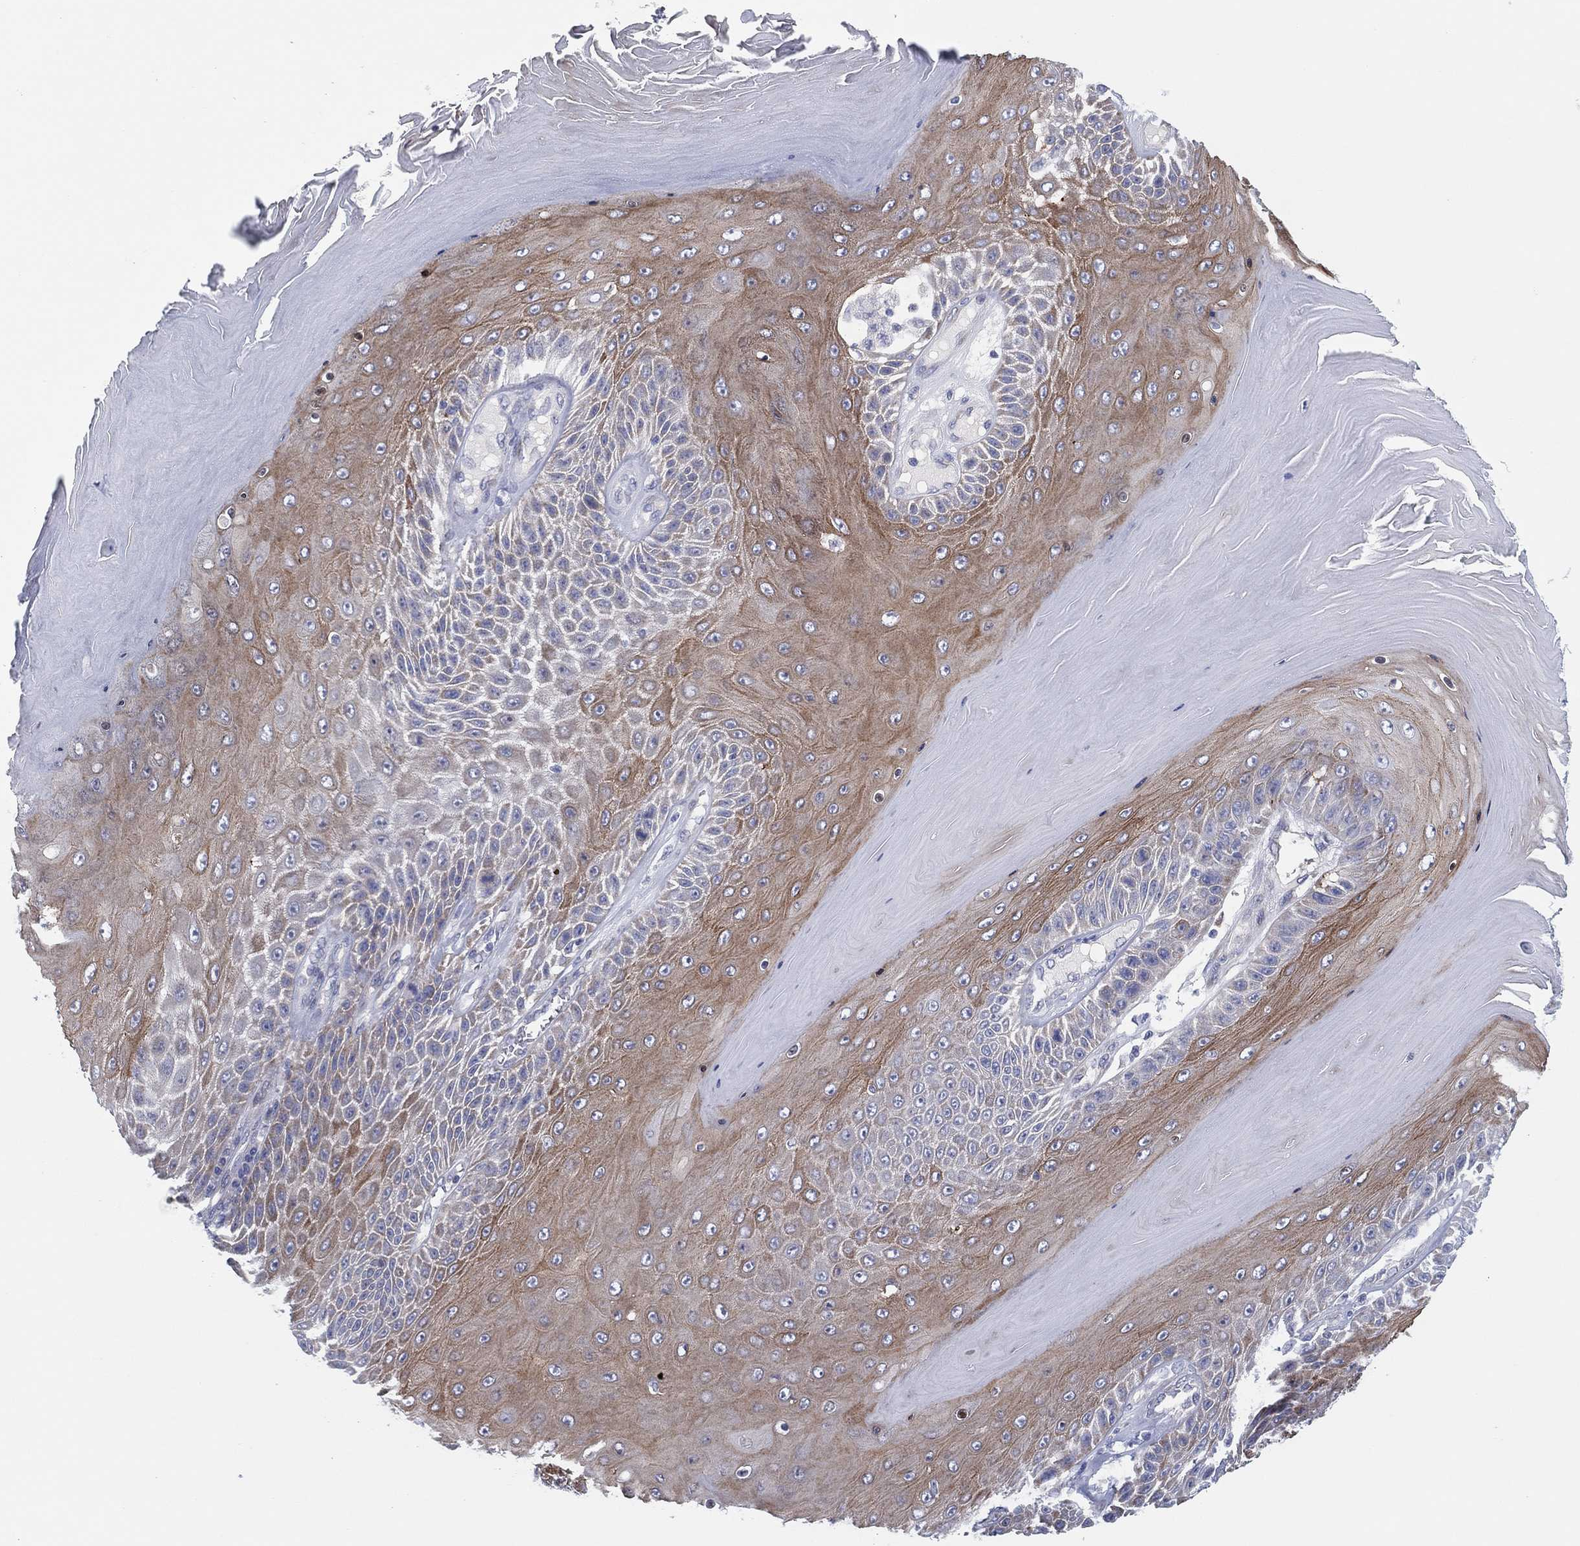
{"staining": {"intensity": "moderate", "quantity": "25%-75%", "location": "cytoplasmic/membranous"}, "tissue": "skin cancer", "cell_type": "Tumor cells", "image_type": "cancer", "snomed": [{"axis": "morphology", "description": "Squamous cell carcinoma, NOS"}, {"axis": "topography", "description": "Skin"}], "caption": "Tumor cells exhibit medium levels of moderate cytoplasmic/membranous positivity in about 25%-75% of cells in skin squamous cell carcinoma.", "gene": "HEATR4", "patient": {"sex": "male", "age": 62}}